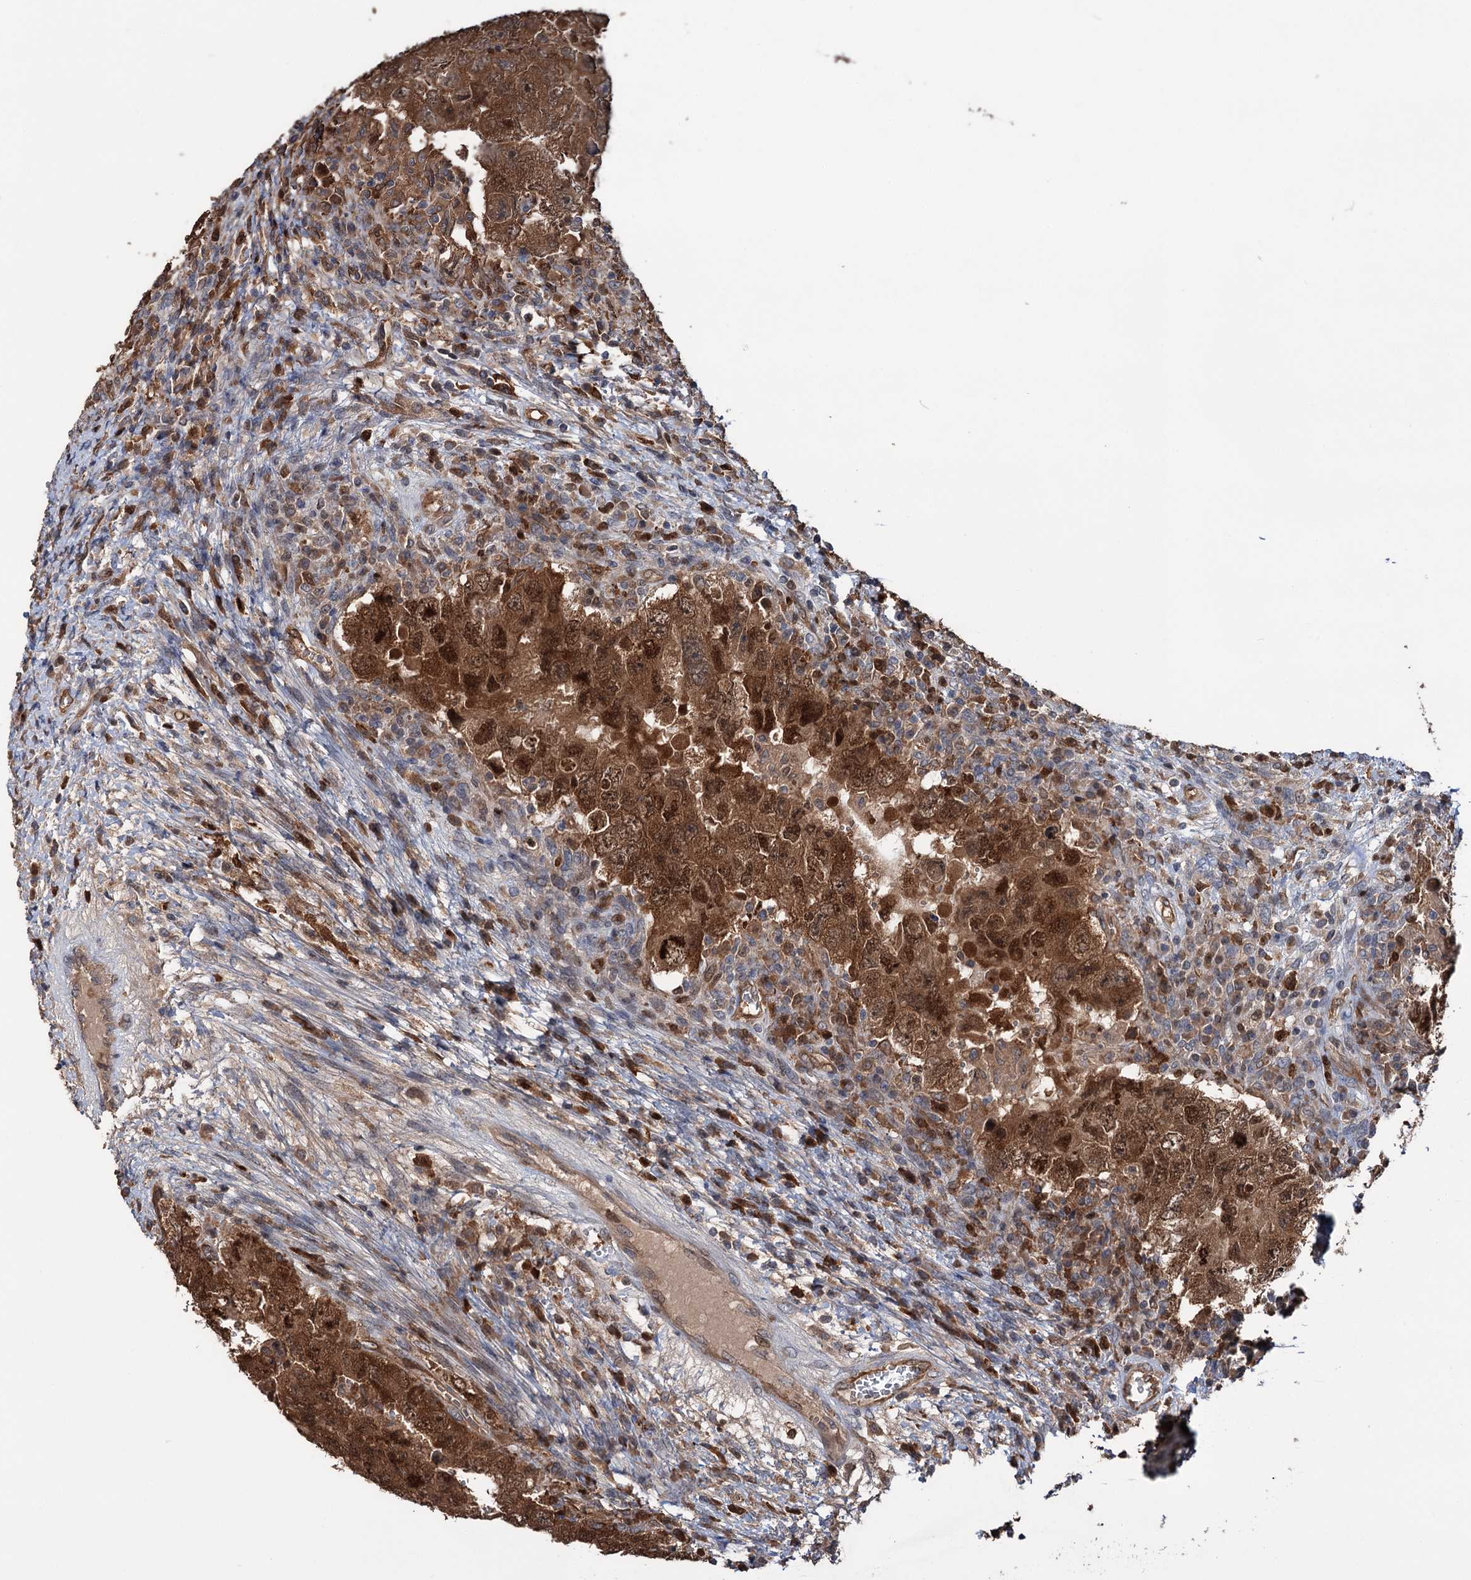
{"staining": {"intensity": "strong", "quantity": ">75%", "location": "cytoplasmic/membranous,nuclear"}, "tissue": "testis cancer", "cell_type": "Tumor cells", "image_type": "cancer", "snomed": [{"axis": "morphology", "description": "Carcinoma, Embryonal, NOS"}, {"axis": "topography", "description": "Testis"}], "caption": "An IHC histopathology image of tumor tissue is shown. Protein staining in brown shows strong cytoplasmic/membranous and nuclear positivity in embryonal carcinoma (testis) within tumor cells.", "gene": "NCAPD2", "patient": {"sex": "male", "age": 26}}